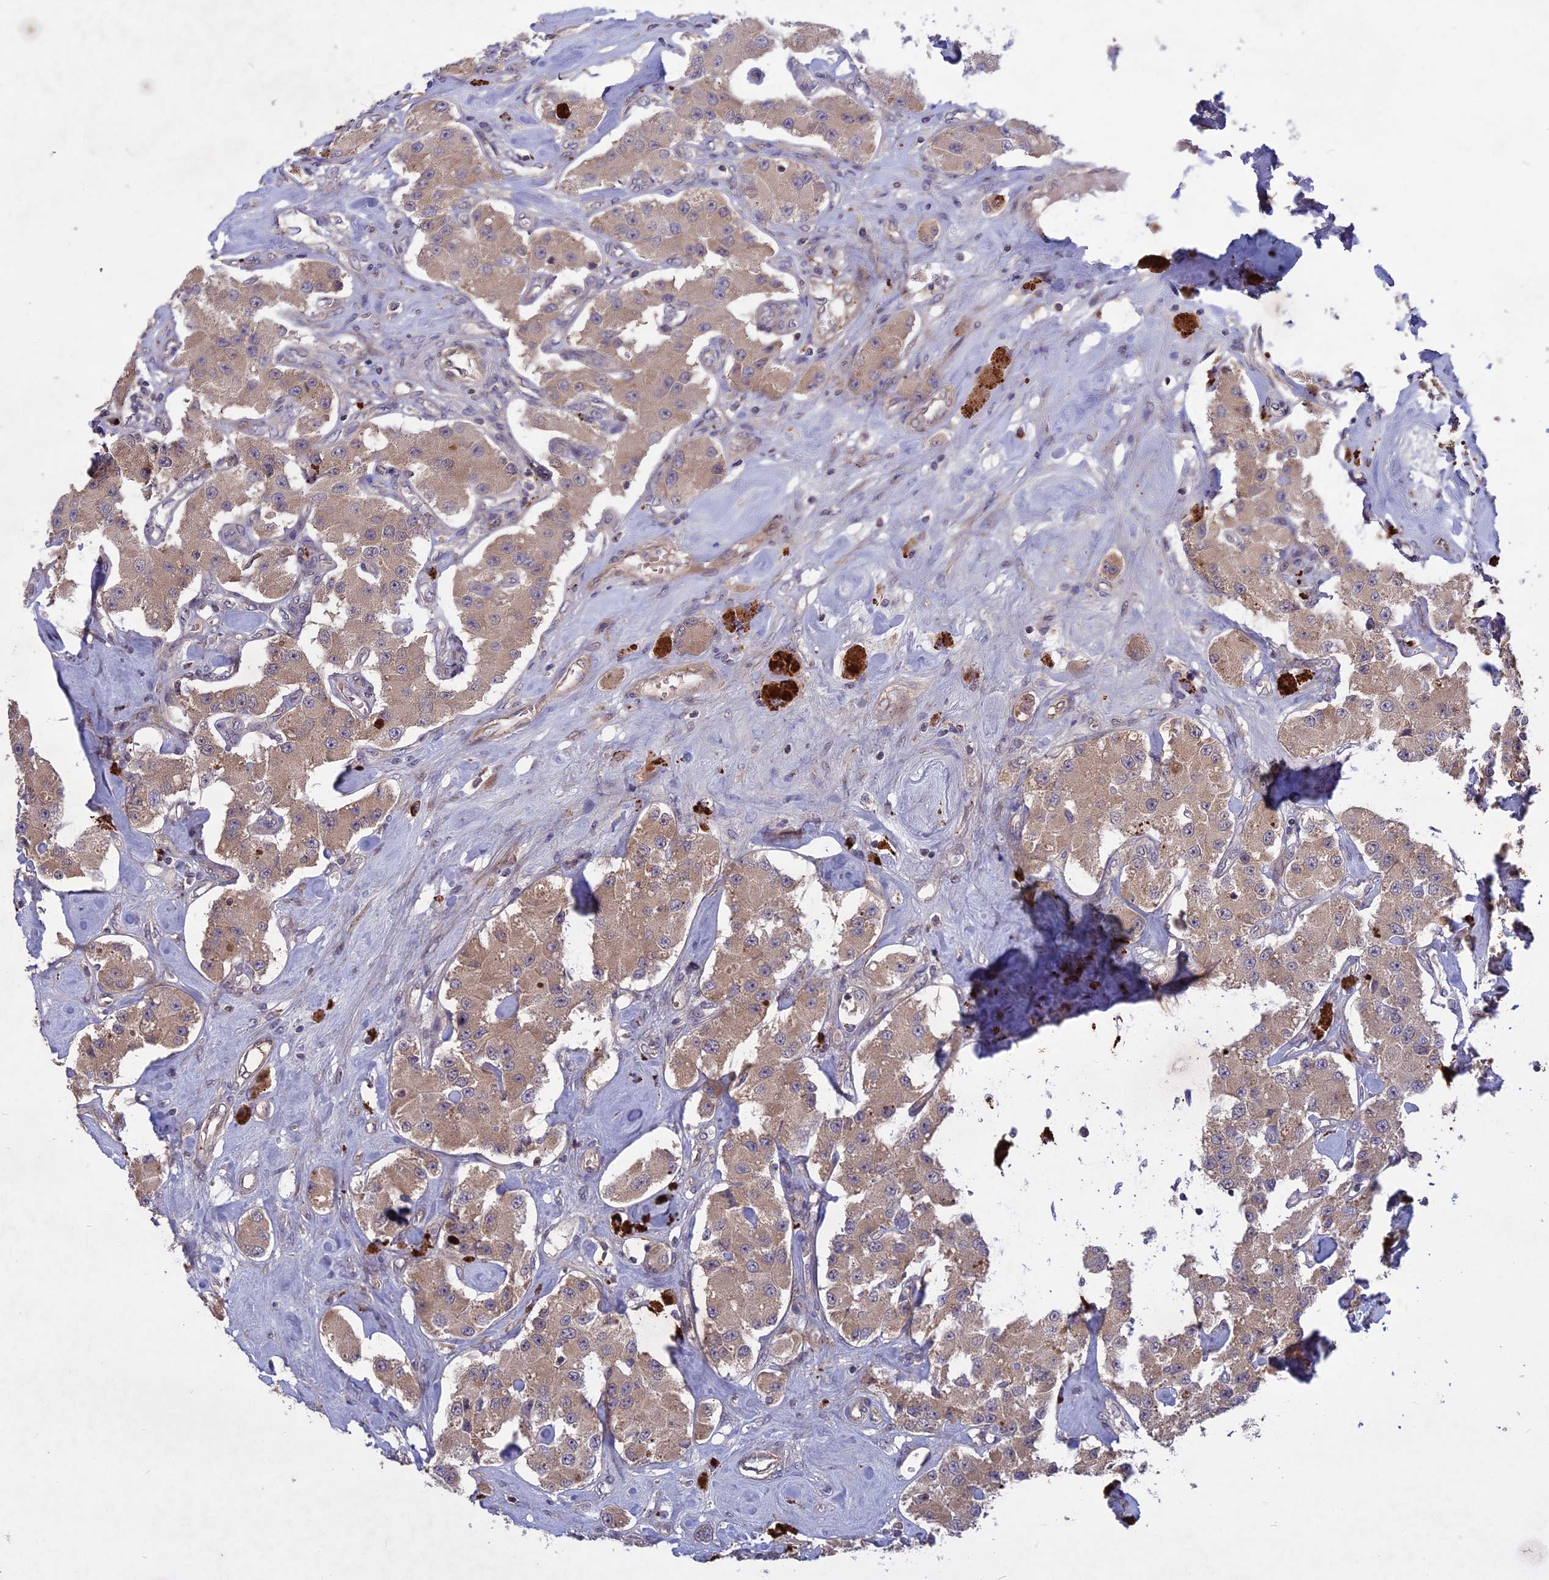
{"staining": {"intensity": "moderate", "quantity": ">75%", "location": "cytoplasmic/membranous"}, "tissue": "carcinoid", "cell_type": "Tumor cells", "image_type": "cancer", "snomed": [{"axis": "morphology", "description": "Carcinoid, malignant, NOS"}, {"axis": "topography", "description": "Pancreas"}], "caption": "A micrograph of malignant carcinoid stained for a protein demonstrates moderate cytoplasmic/membranous brown staining in tumor cells. The protein of interest is stained brown, and the nuclei are stained in blue (DAB (3,3'-diaminobenzidine) IHC with brightfield microscopy, high magnification).", "gene": "ADO", "patient": {"sex": "male", "age": 41}}